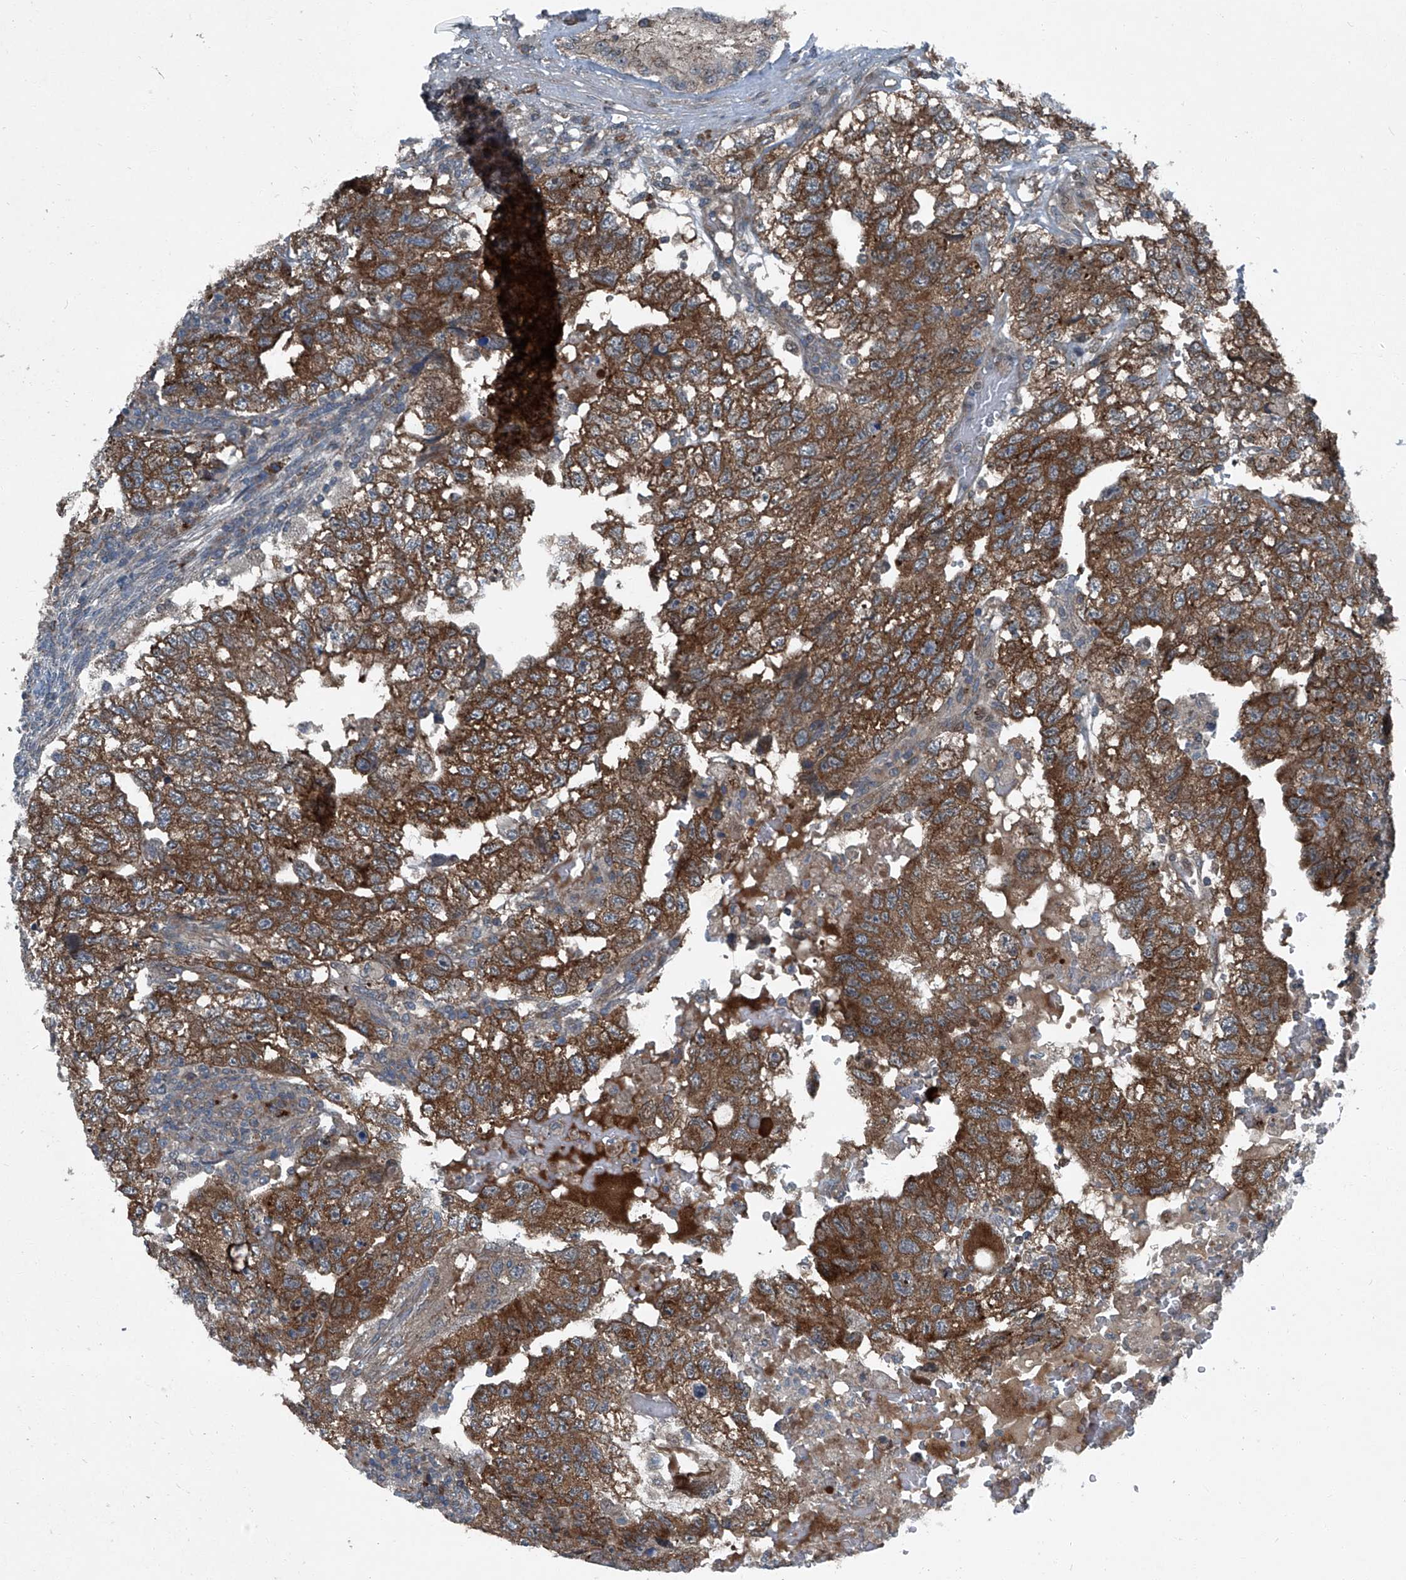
{"staining": {"intensity": "strong", "quantity": ">75%", "location": "cytoplasmic/membranous"}, "tissue": "testis cancer", "cell_type": "Tumor cells", "image_type": "cancer", "snomed": [{"axis": "morphology", "description": "Carcinoma, Embryonal, NOS"}, {"axis": "topography", "description": "Testis"}], "caption": "Protein positivity by immunohistochemistry demonstrates strong cytoplasmic/membranous staining in about >75% of tumor cells in testis embryonal carcinoma.", "gene": "SENP2", "patient": {"sex": "male", "age": 36}}